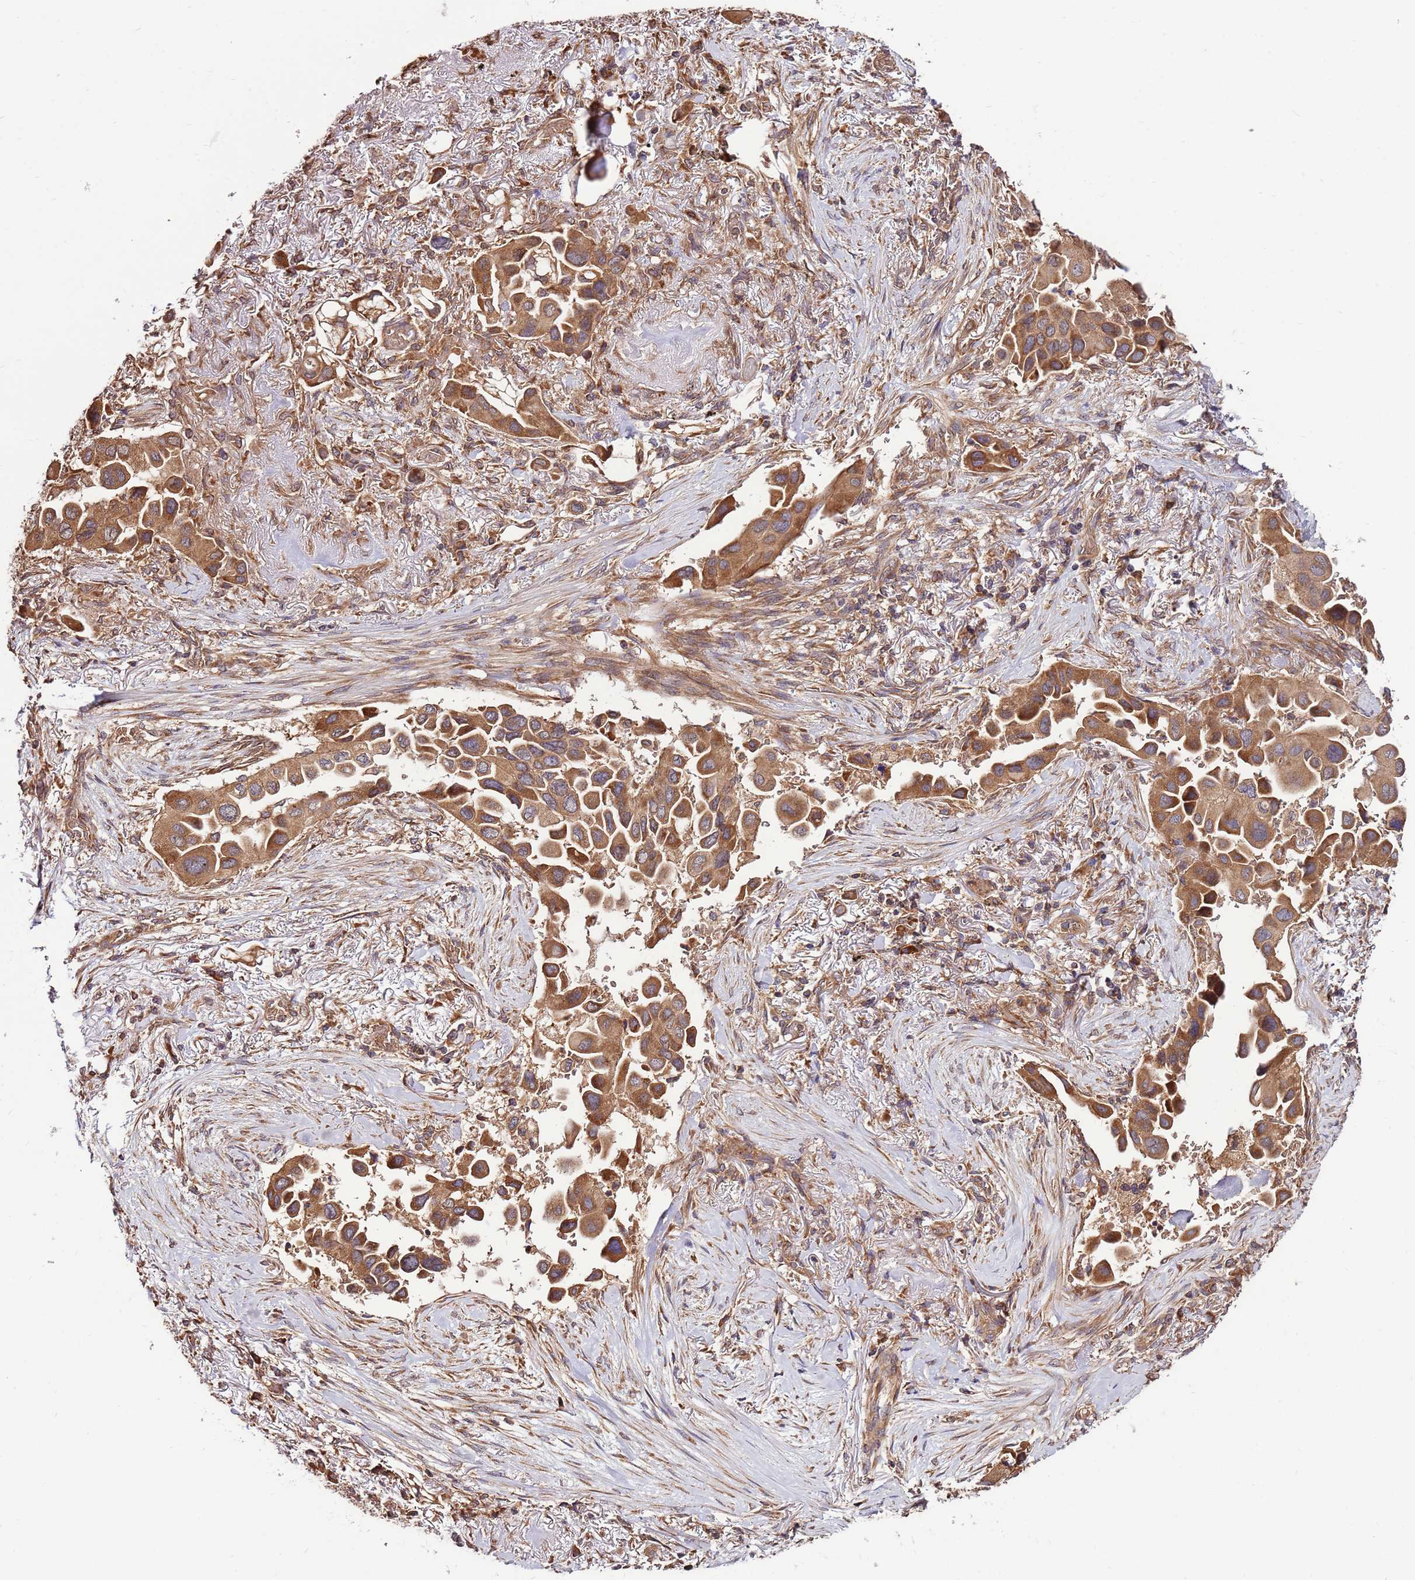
{"staining": {"intensity": "moderate", "quantity": ">75%", "location": "cytoplasmic/membranous"}, "tissue": "lung cancer", "cell_type": "Tumor cells", "image_type": "cancer", "snomed": [{"axis": "morphology", "description": "Adenocarcinoma, NOS"}, {"axis": "topography", "description": "Lung"}], "caption": "The histopathology image shows a brown stain indicating the presence of a protein in the cytoplasmic/membranous of tumor cells in lung cancer (adenocarcinoma).", "gene": "SLC44A5", "patient": {"sex": "female", "age": 76}}